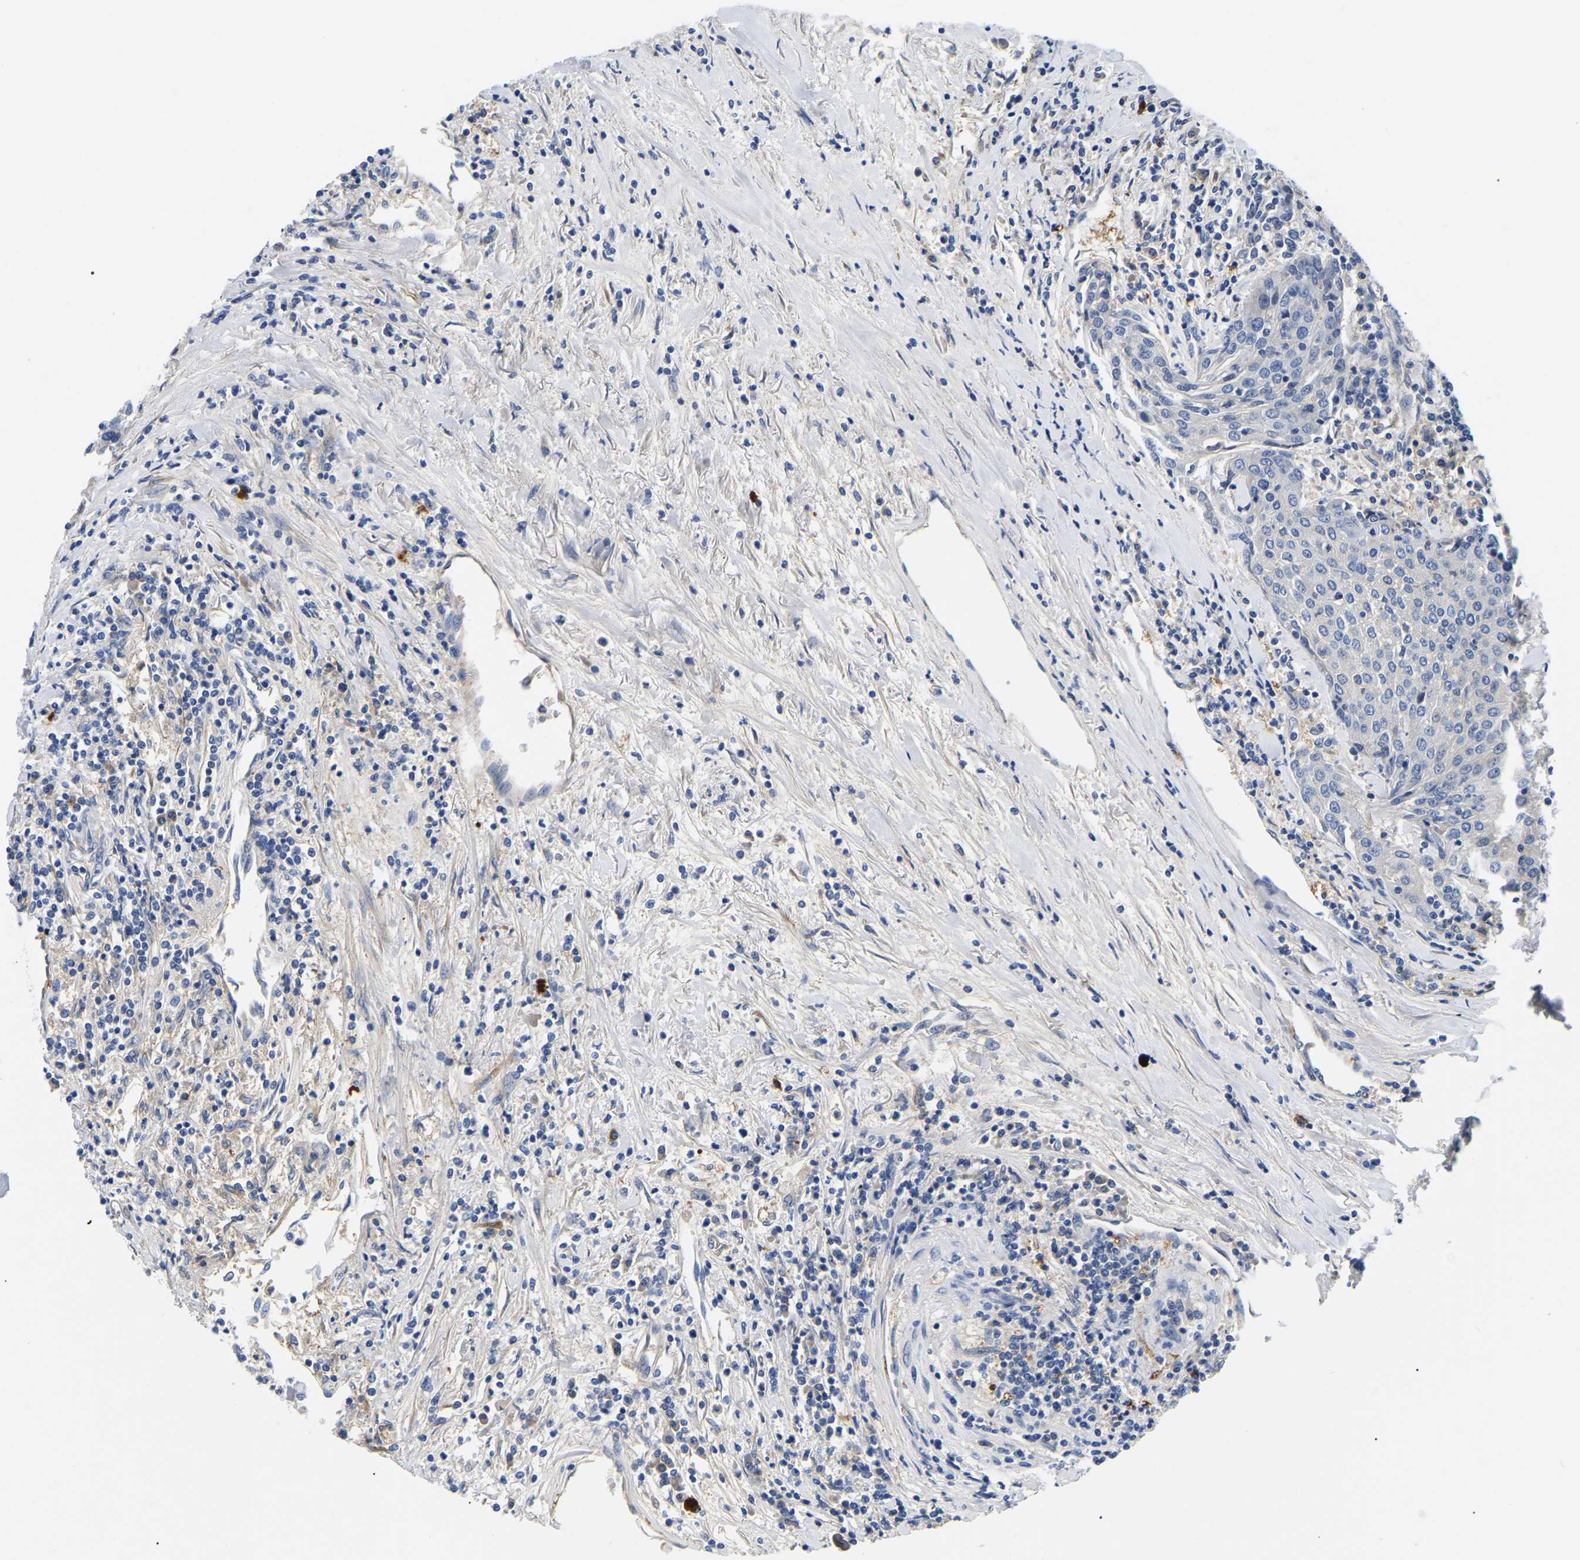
{"staining": {"intensity": "negative", "quantity": "none", "location": "none"}, "tissue": "urothelial cancer", "cell_type": "Tumor cells", "image_type": "cancer", "snomed": [{"axis": "morphology", "description": "Urothelial carcinoma, High grade"}, {"axis": "topography", "description": "Urinary bladder"}], "caption": "IHC histopathology image of human urothelial cancer stained for a protein (brown), which displays no expression in tumor cells. (Stains: DAB (3,3'-diaminobenzidine) IHC with hematoxylin counter stain, Microscopy: brightfield microscopy at high magnification).", "gene": "DUSP8", "patient": {"sex": "female", "age": 85}}